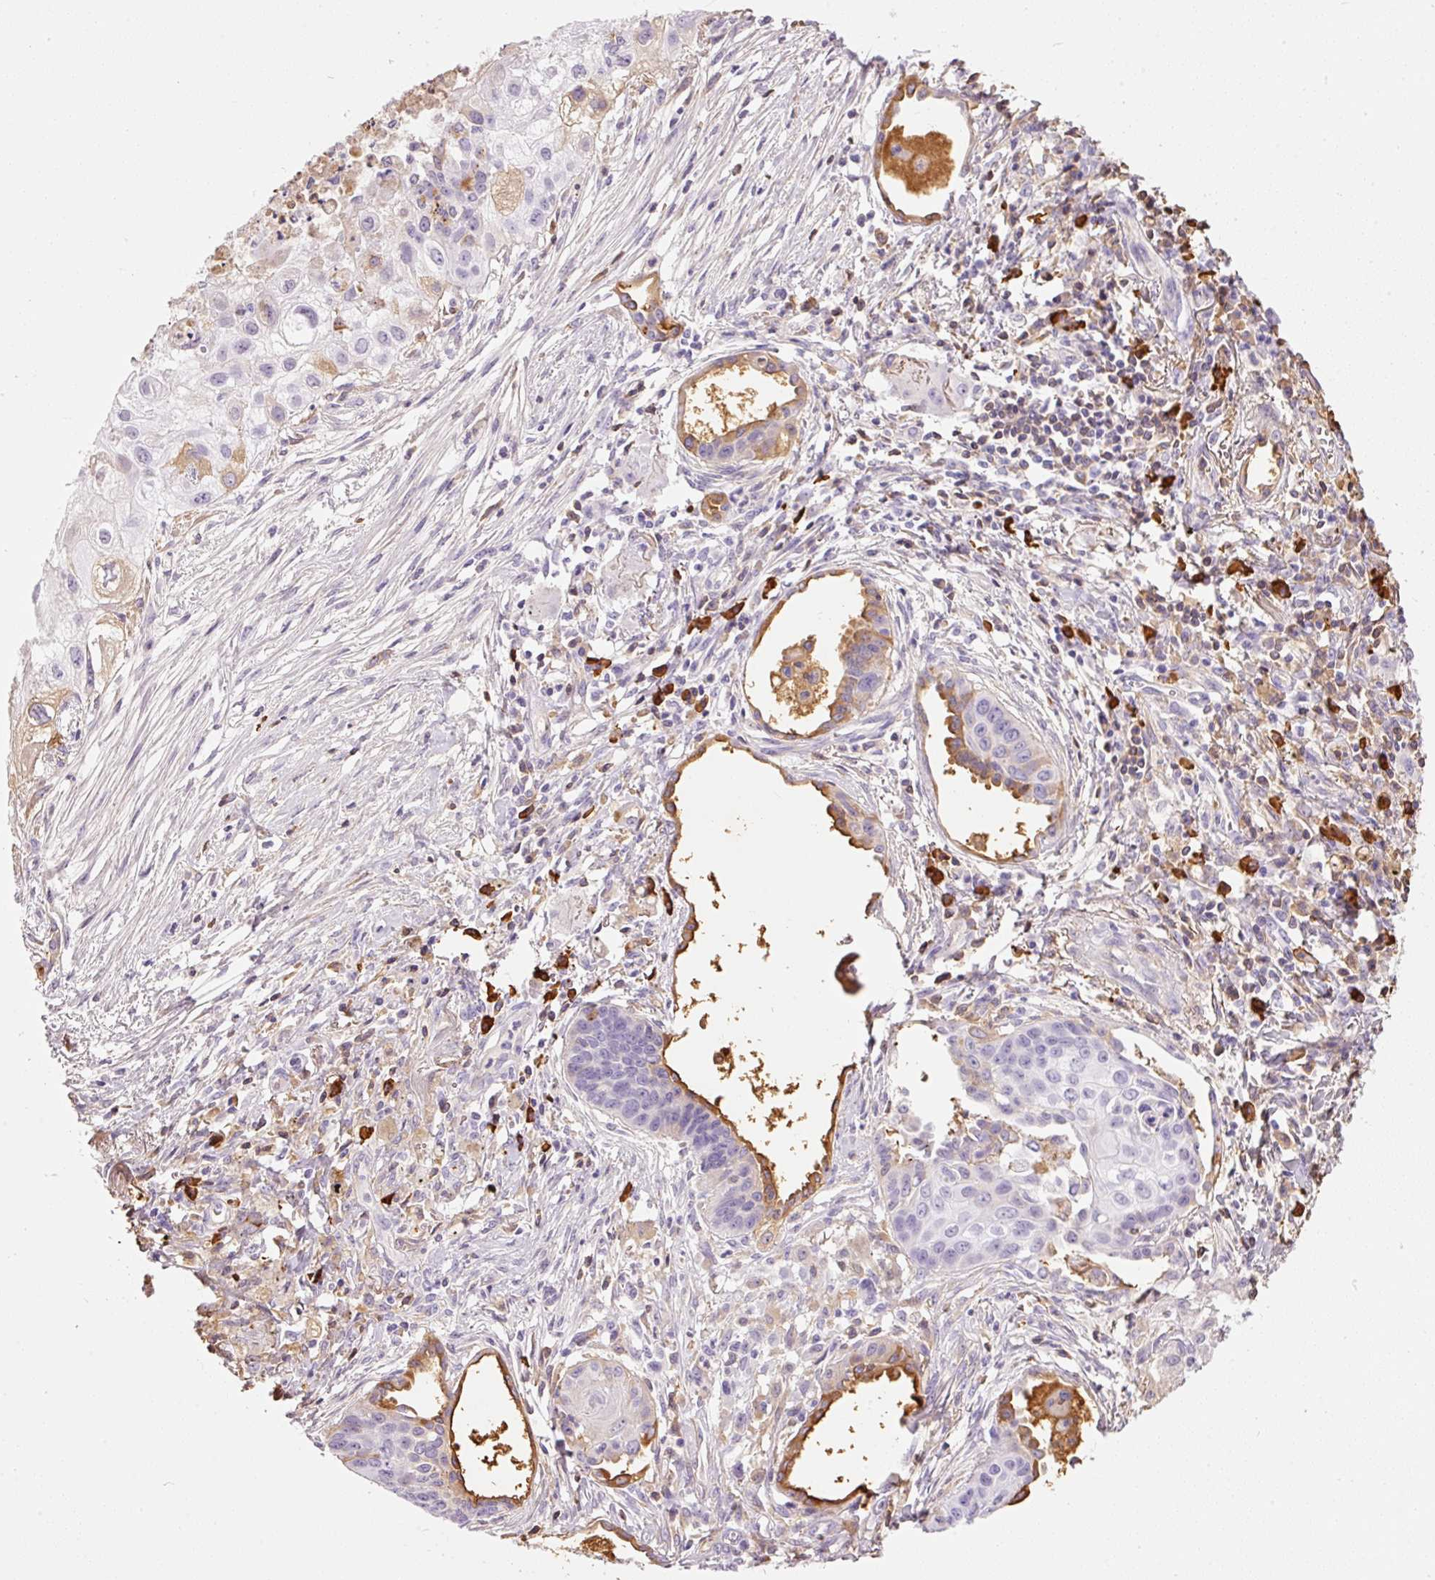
{"staining": {"intensity": "negative", "quantity": "none", "location": "none"}, "tissue": "lung cancer", "cell_type": "Tumor cells", "image_type": "cancer", "snomed": [{"axis": "morphology", "description": "Squamous cell carcinoma, NOS"}, {"axis": "topography", "description": "Lung"}], "caption": "Immunohistochemistry of lung cancer (squamous cell carcinoma) exhibits no expression in tumor cells.", "gene": "PRPF38B", "patient": {"sex": "male", "age": 71}}